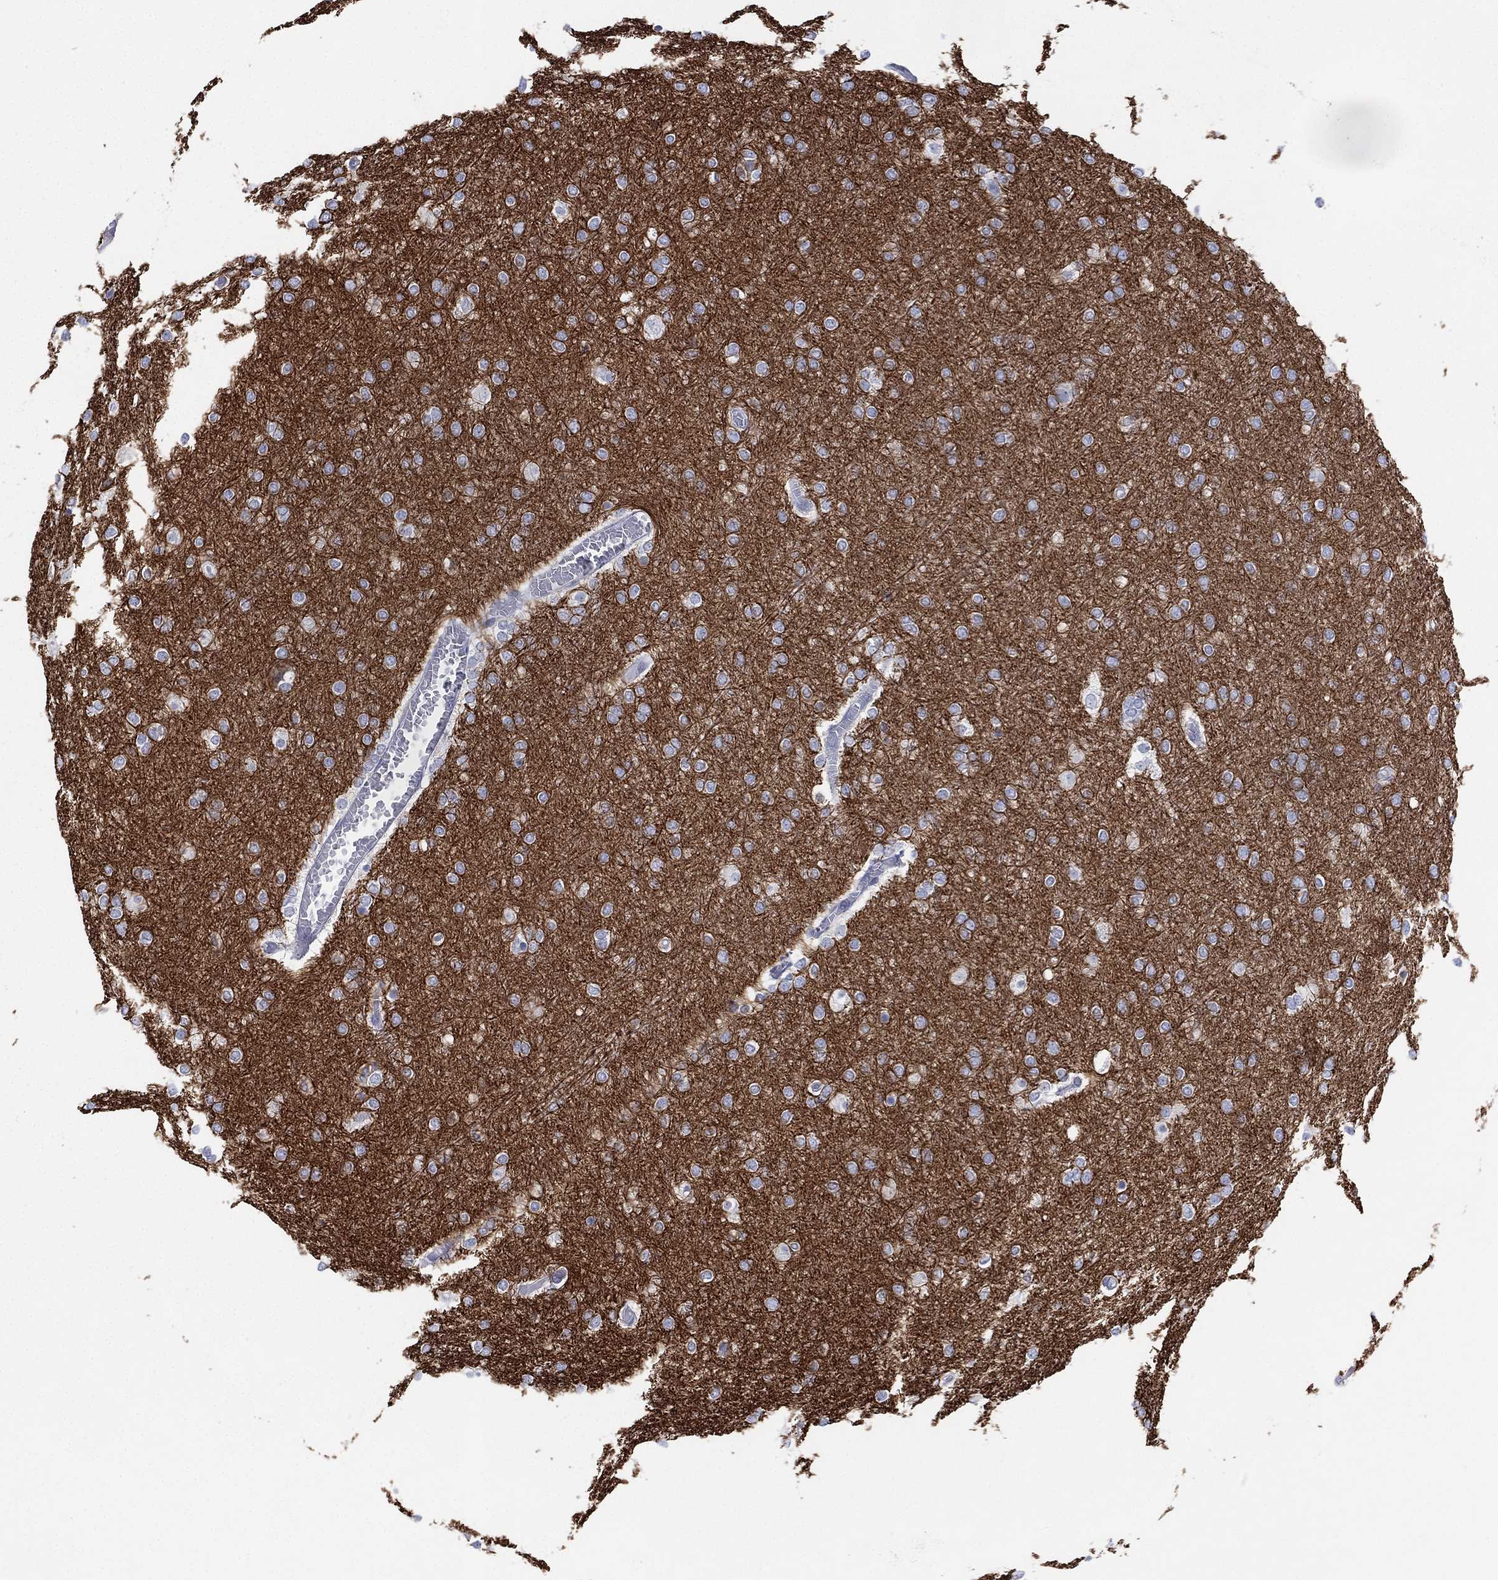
{"staining": {"intensity": "strong", "quantity": "25%-75%", "location": "cytoplasmic/membranous"}, "tissue": "glioma", "cell_type": "Tumor cells", "image_type": "cancer", "snomed": [{"axis": "morphology", "description": "Glioma, malignant, High grade"}, {"axis": "topography", "description": "Brain"}], "caption": "The immunohistochemical stain labels strong cytoplasmic/membranous expression in tumor cells of high-grade glioma (malignant) tissue.", "gene": "INA", "patient": {"sex": "female", "age": 61}}